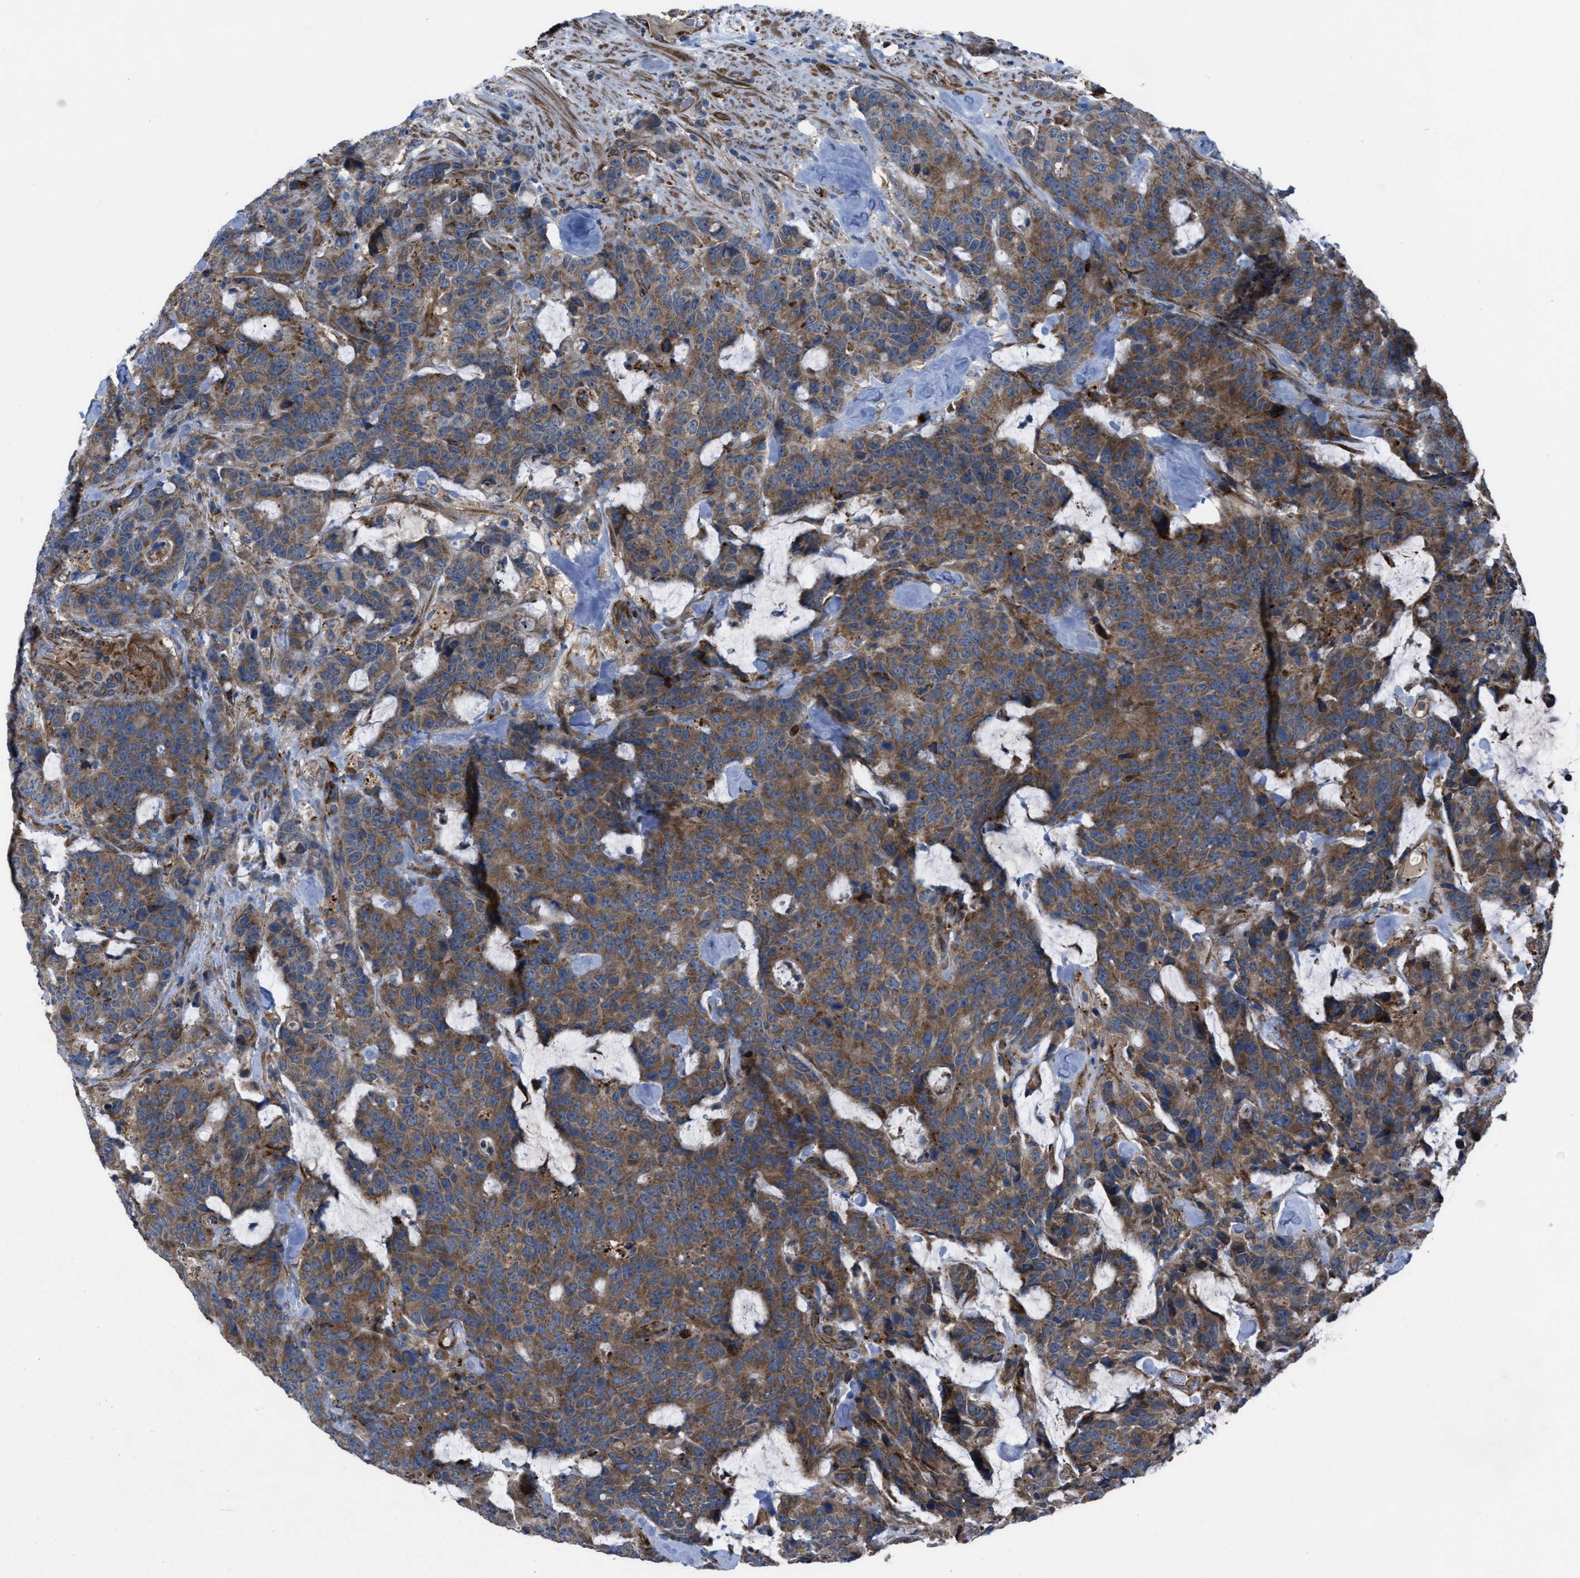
{"staining": {"intensity": "moderate", "quantity": ">75%", "location": "cytoplasmic/membranous"}, "tissue": "colorectal cancer", "cell_type": "Tumor cells", "image_type": "cancer", "snomed": [{"axis": "morphology", "description": "Adenocarcinoma, NOS"}, {"axis": "topography", "description": "Colon"}], "caption": "Brown immunohistochemical staining in adenocarcinoma (colorectal) reveals moderate cytoplasmic/membranous expression in approximately >75% of tumor cells.", "gene": "SLC6A9", "patient": {"sex": "female", "age": 86}}